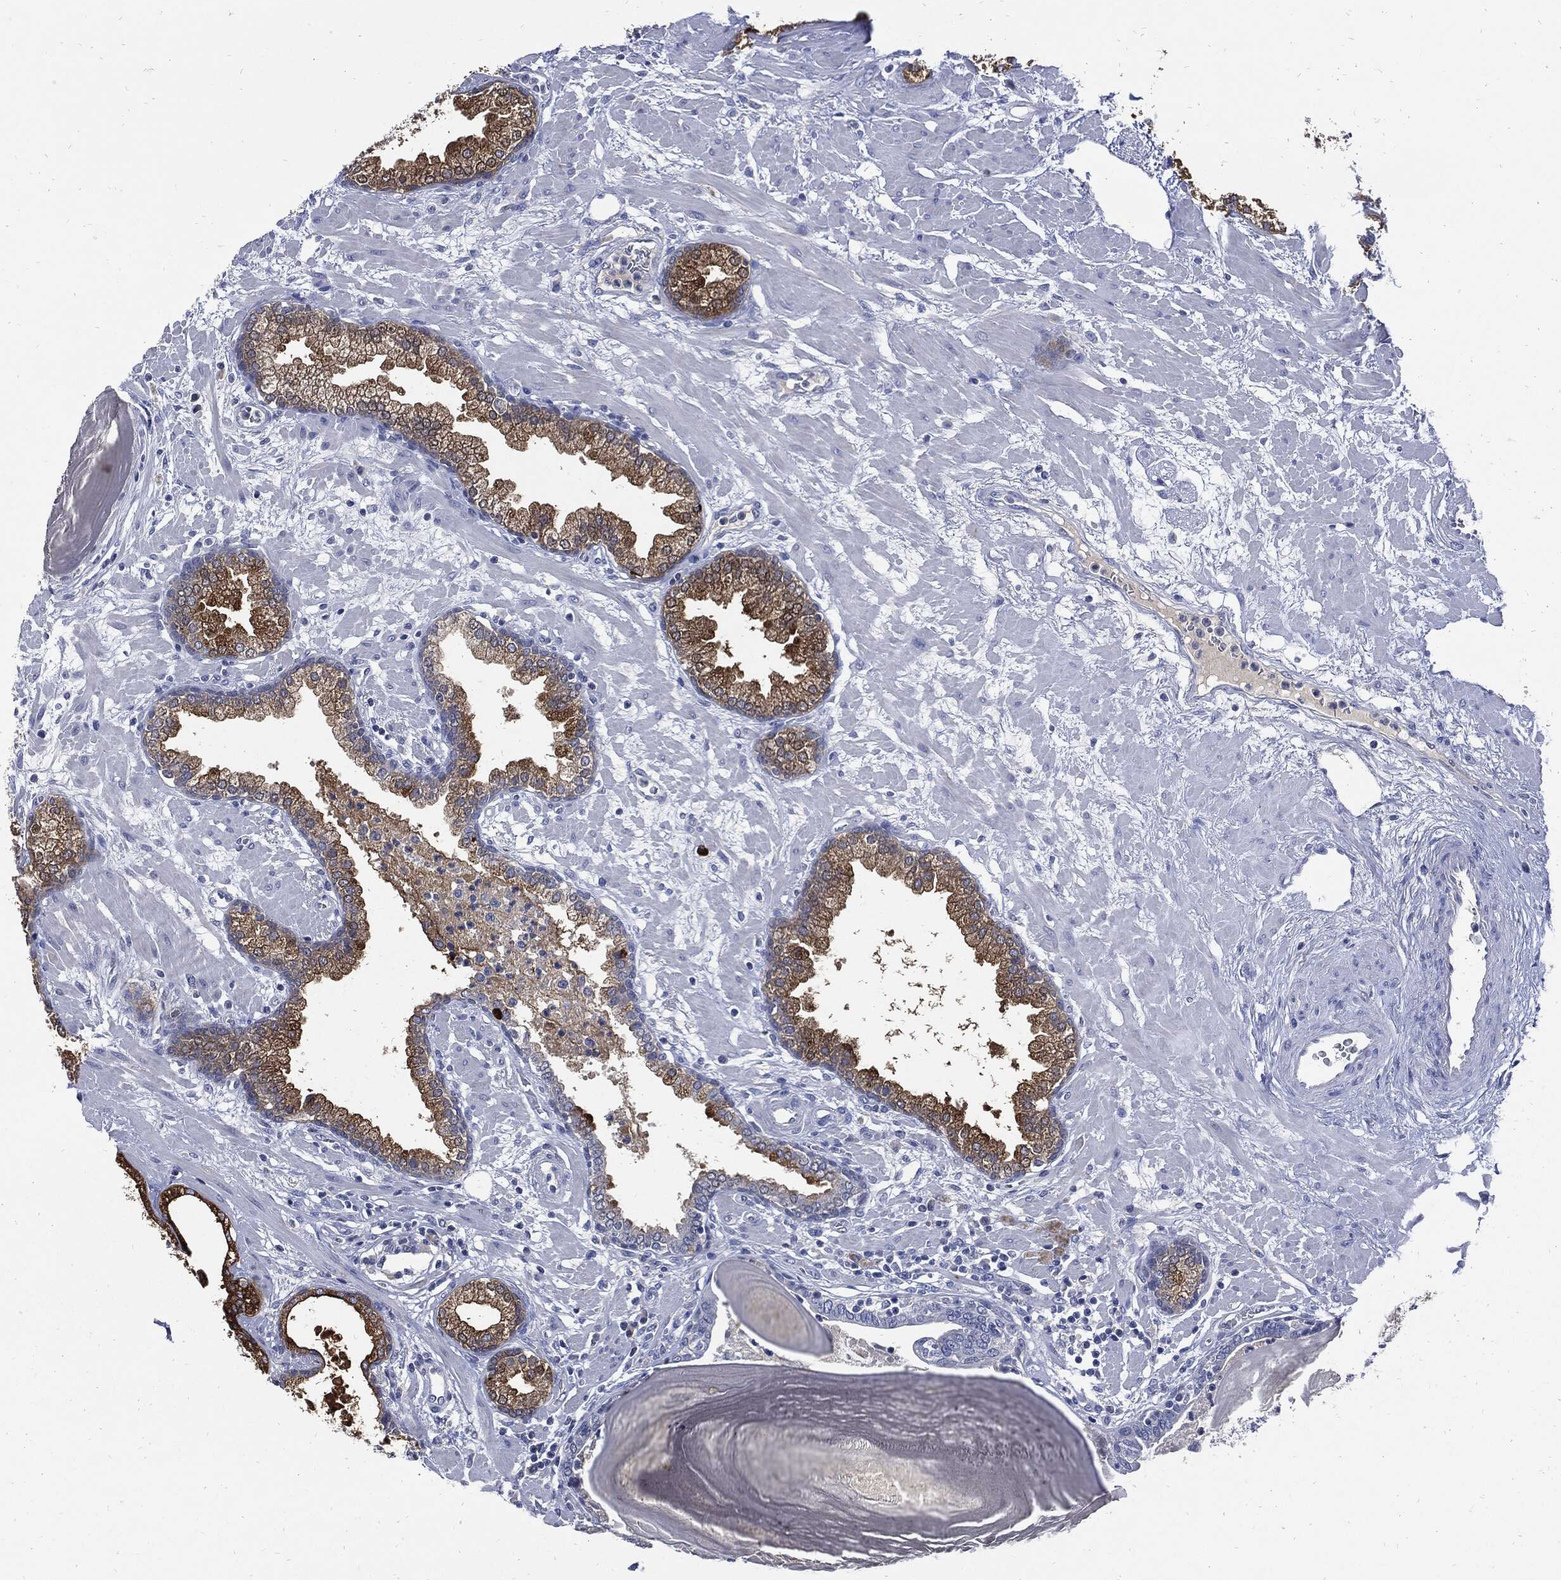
{"staining": {"intensity": "strong", "quantity": ">75%", "location": "cytoplasmic/membranous"}, "tissue": "prostate", "cell_type": "Glandular cells", "image_type": "normal", "snomed": [{"axis": "morphology", "description": "Normal tissue, NOS"}, {"axis": "topography", "description": "Prostate"}], "caption": "Immunohistochemistry micrograph of normal human prostate stained for a protein (brown), which demonstrates high levels of strong cytoplasmic/membranous staining in about >75% of glandular cells.", "gene": "CPE", "patient": {"sex": "male", "age": 63}}